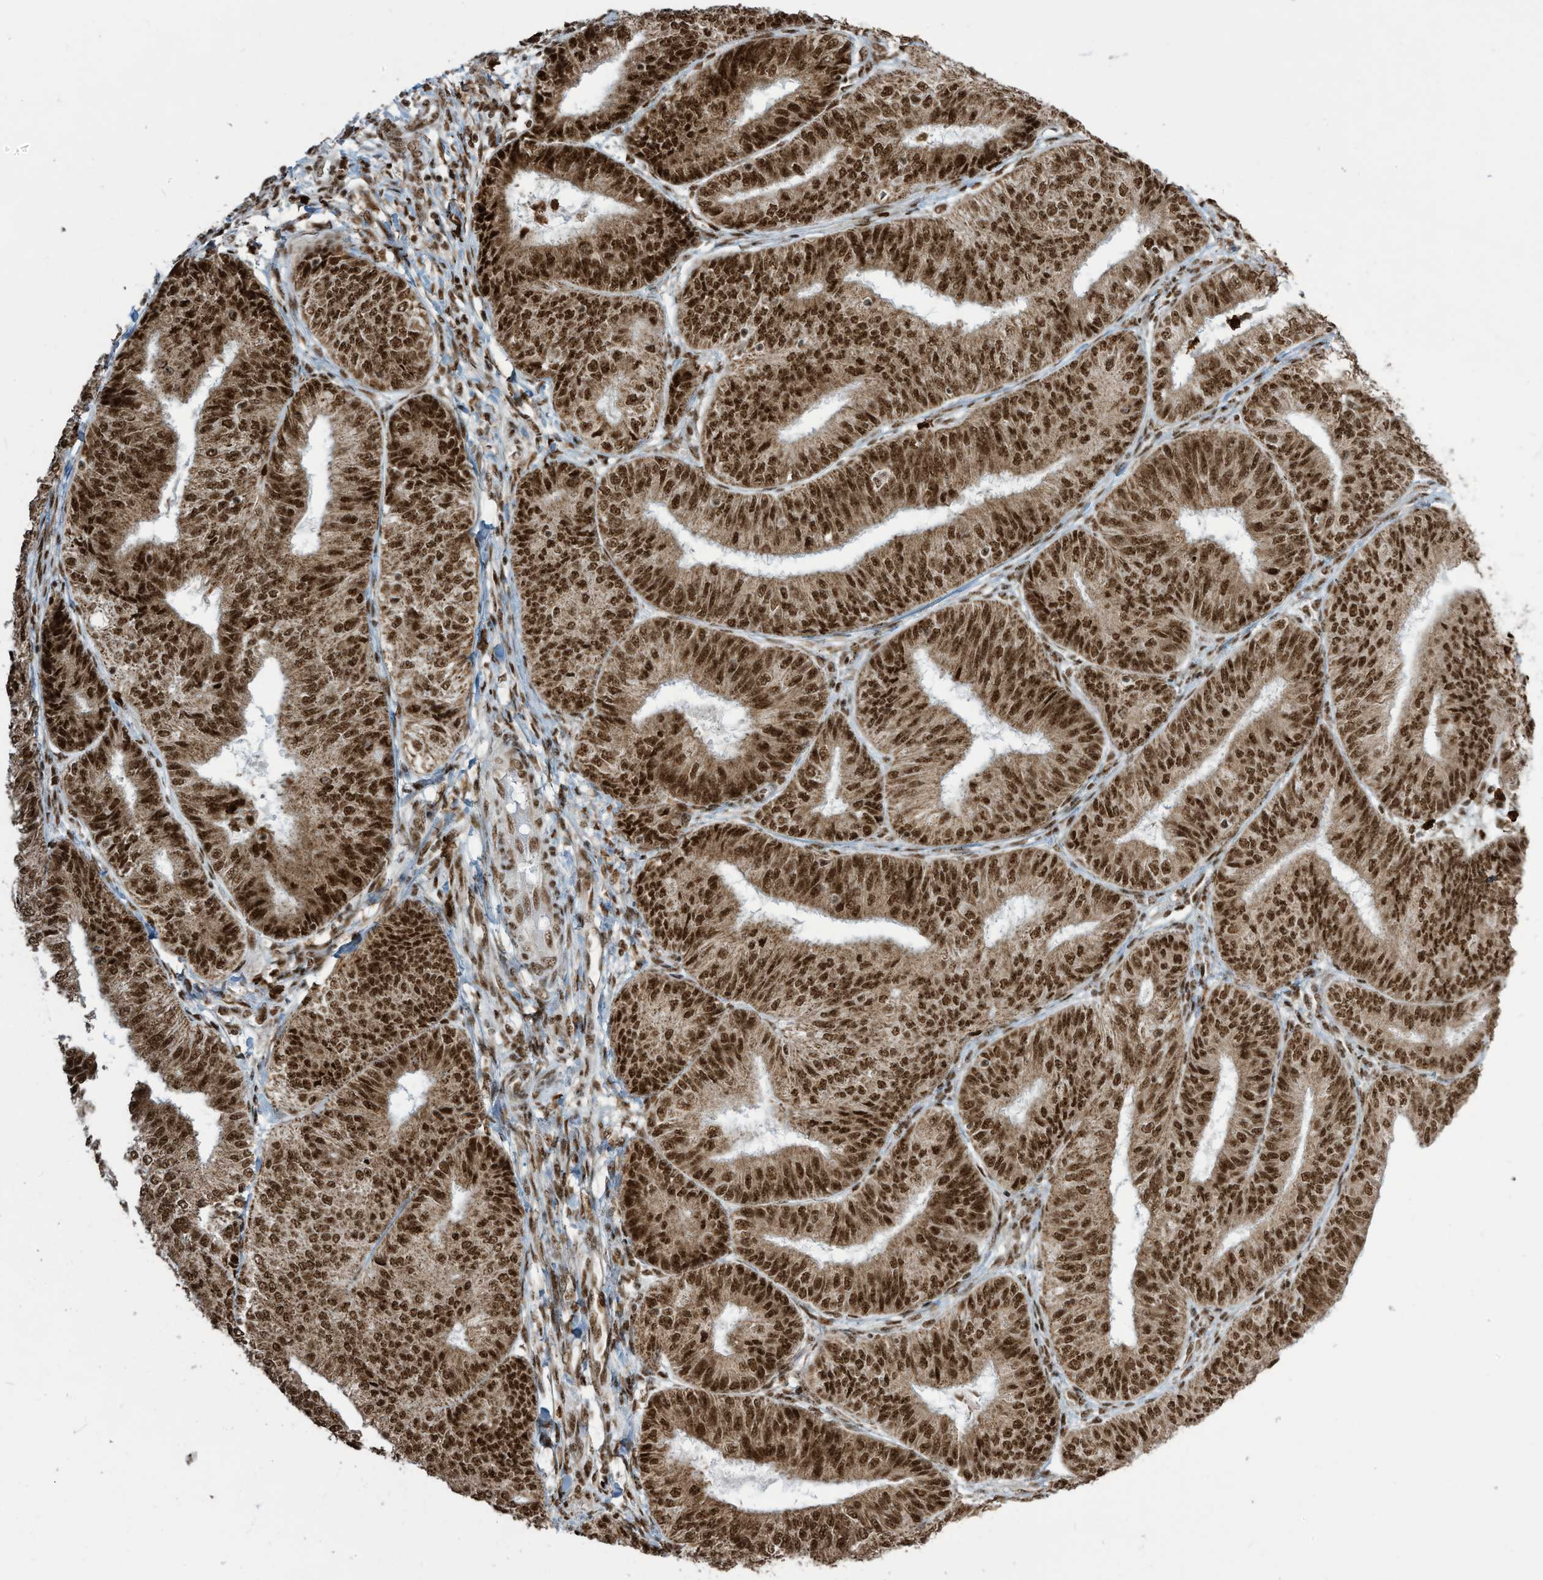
{"staining": {"intensity": "strong", "quantity": ">75%", "location": "cytoplasmic/membranous,nuclear"}, "tissue": "endometrial cancer", "cell_type": "Tumor cells", "image_type": "cancer", "snomed": [{"axis": "morphology", "description": "Adenocarcinoma, NOS"}, {"axis": "topography", "description": "Endometrium"}], "caption": "Approximately >75% of tumor cells in human adenocarcinoma (endometrial) reveal strong cytoplasmic/membranous and nuclear protein expression as visualized by brown immunohistochemical staining.", "gene": "LBH", "patient": {"sex": "female", "age": 58}}